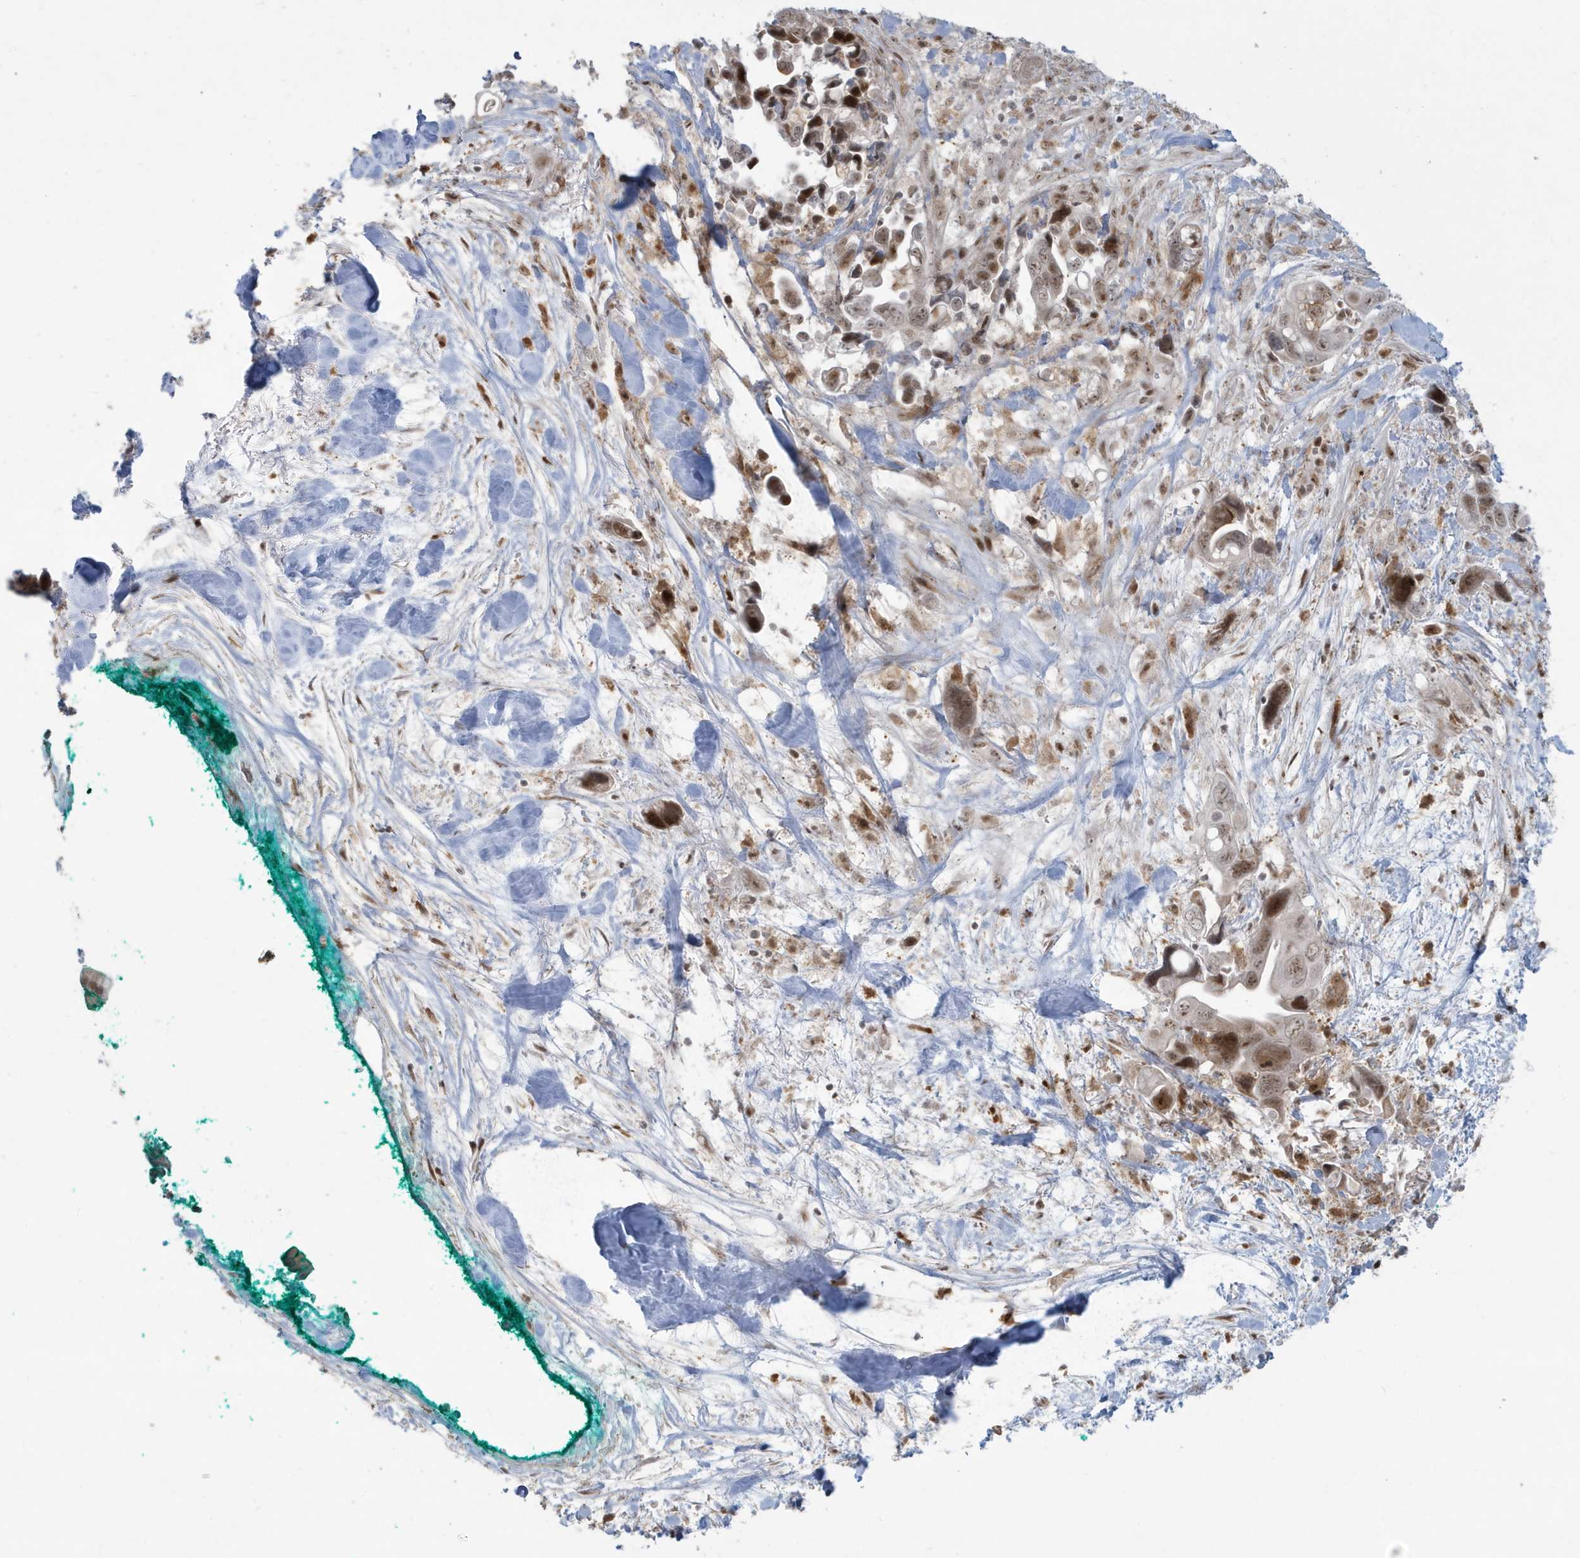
{"staining": {"intensity": "moderate", "quantity": ">75%", "location": "nuclear"}, "tissue": "pancreatic cancer", "cell_type": "Tumor cells", "image_type": "cancer", "snomed": [{"axis": "morphology", "description": "Adenocarcinoma, NOS"}, {"axis": "topography", "description": "Pancreas"}], "caption": "The micrograph demonstrates a brown stain indicating the presence of a protein in the nuclear of tumor cells in pancreatic cancer.", "gene": "C1orf52", "patient": {"sex": "female", "age": 72}}